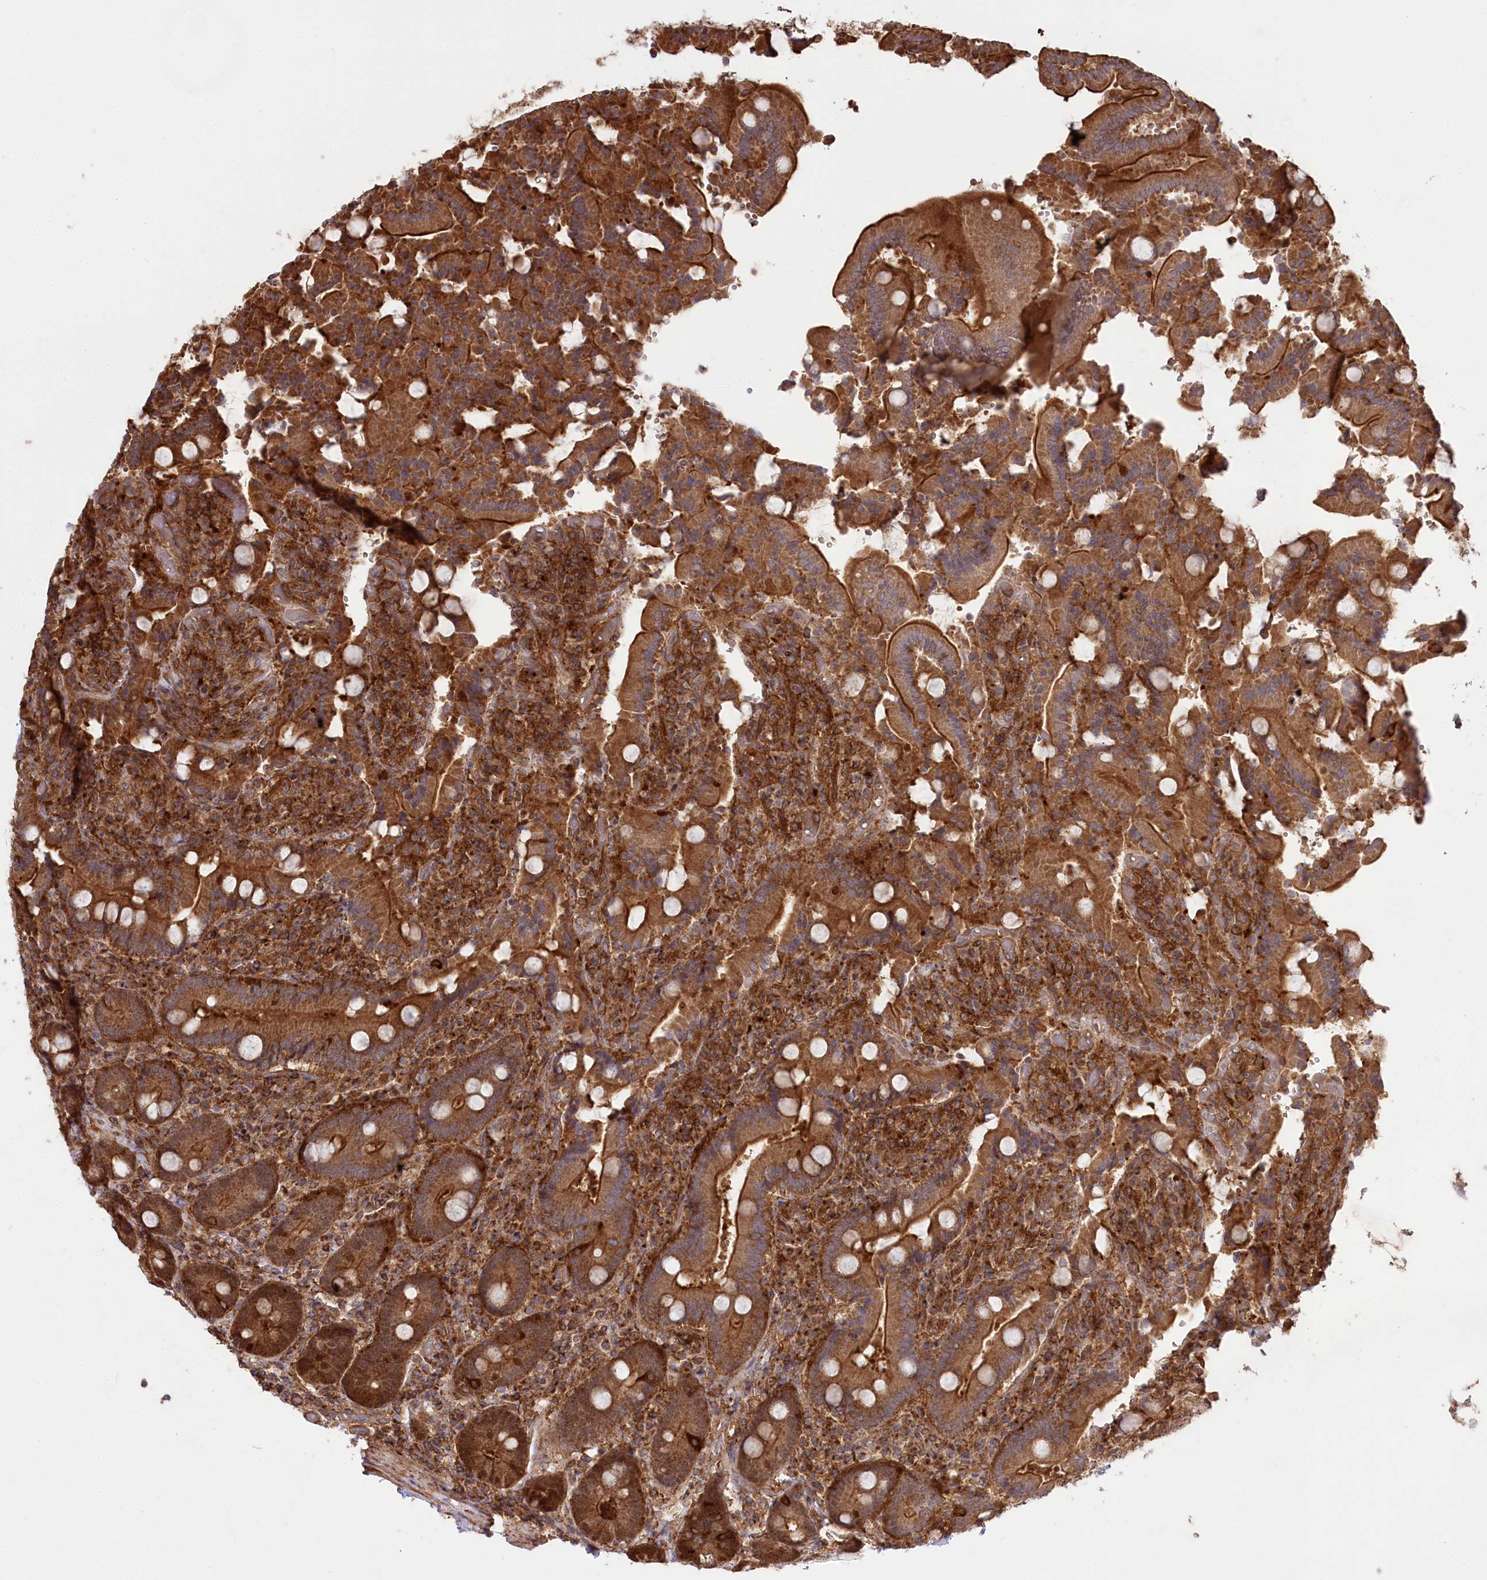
{"staining": {"intensity": "strong", "quantity": ">75%", "location": "cytoplasmic/membranous,nuclear"}, "tissue": "duodenum", "cell_type": "Glandular cells", "image_type": "normal", "snomed": [{"axis": "morphology", "description": "Normal tissue, NOS"}, {"axis": "topography", "description": "Duodenum"}], "caption": "IHC (DAB (3,3'-diaminobenzidine)) staining of unremarkable duodenum shows strong cytoplasmic/membranous,nuclear protein expression in approximately >75% of glandular cells. The protein of interest is stained brown, and the nuclei are stained in blue (DAB IHC with brightfield microscopy, high magnification).", "gene": "CCDC91", "patient": {"sex": "female", "age": 62}}